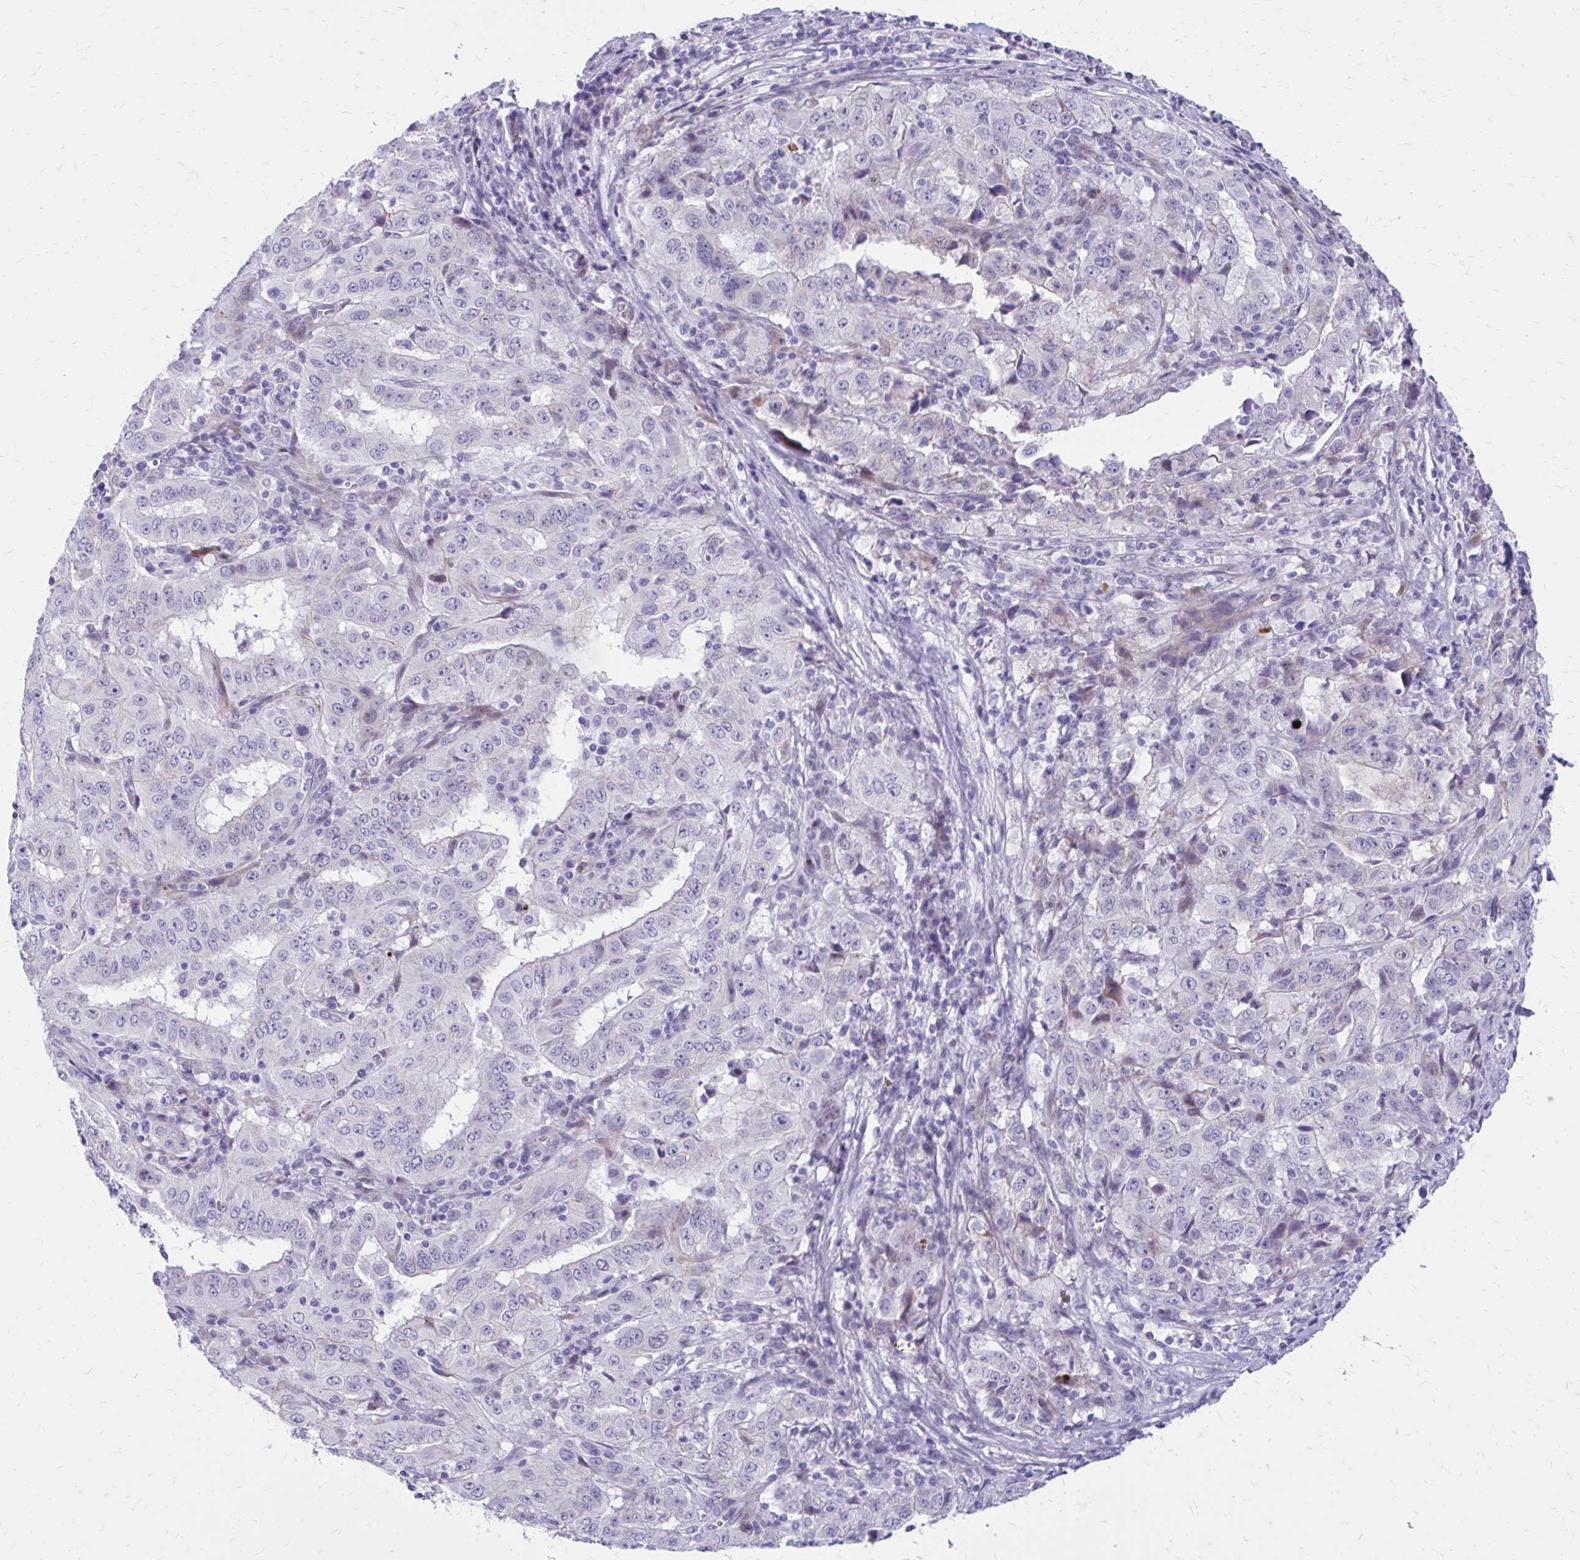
{"staining": {"intensity": "negative", "quantity": "none", "location": "none"}, "tissue": "pancreatic cancer", "cell_type": "Tumor cells", "image_type": "cancer", "snomed": [{"axis": "morphology", "description": "Adenocarcinoma, NOS"}, {"axis": "topography", "description": "Pancreas"}], "caption": "Pancreatic adenocarcinoma was stained to show a protein in brown. There is no significant staining in tumor cells.", "gene": "LCN15", "patient": {"sex": "male", "age": 63}}